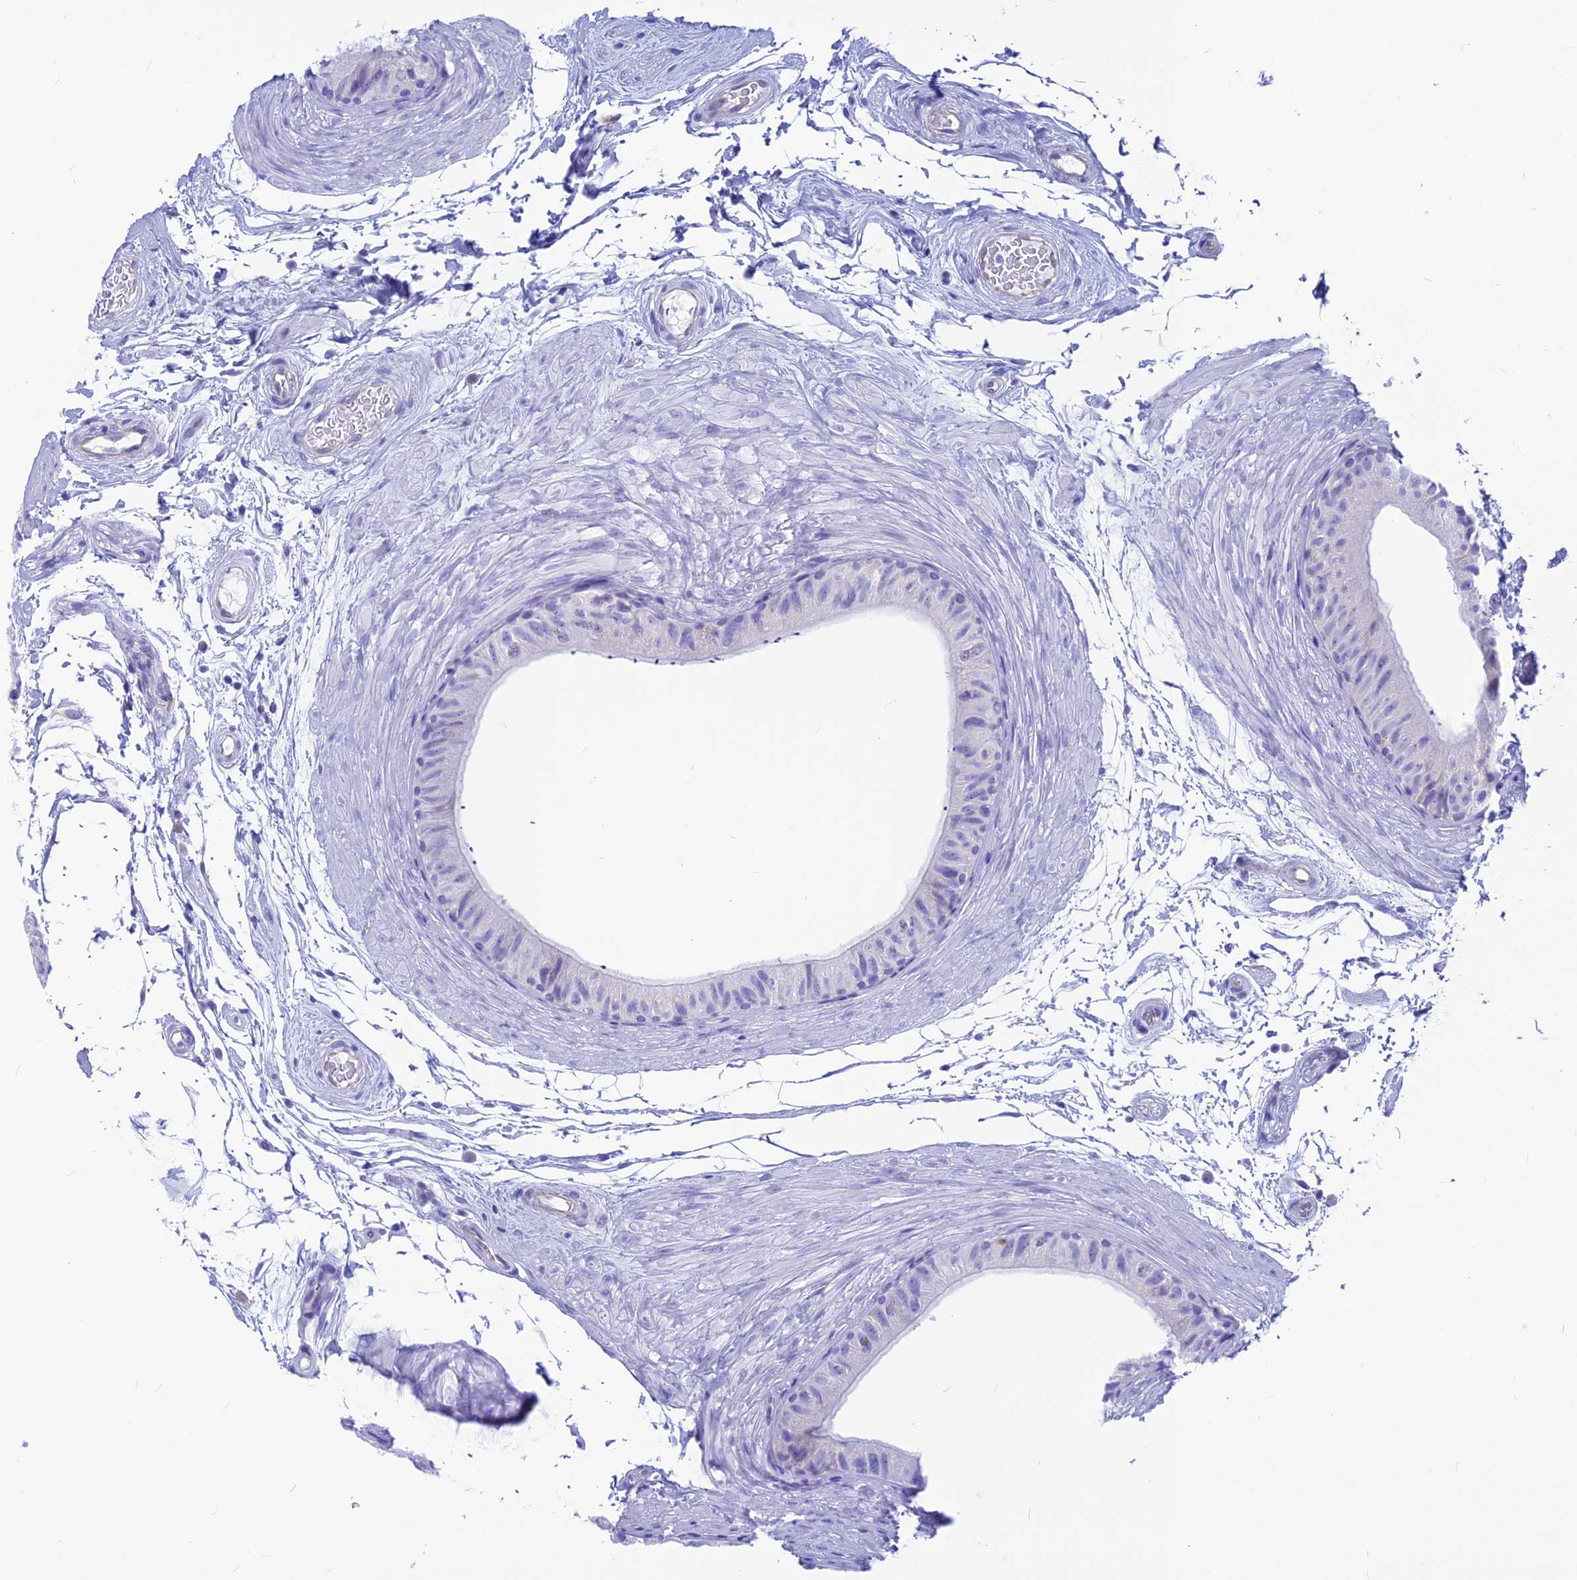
{"staining": {"intensity": "negative", "quantity": "none", "location": "none"}, "tissue": "epididymis", "cell_type": "Glandular cells", "image_type": "normal", "snomed": [{"axis": "morphology", "description": "Normal tissue, NOS"}, {"axis": "topography", "description": "Epididymis"}], "caption": "The photomicrograph reveals no staining of glandular cells in benign epididymis.", "gene": "GNGT2", "patient": {"sex": "male", "age": 45}}